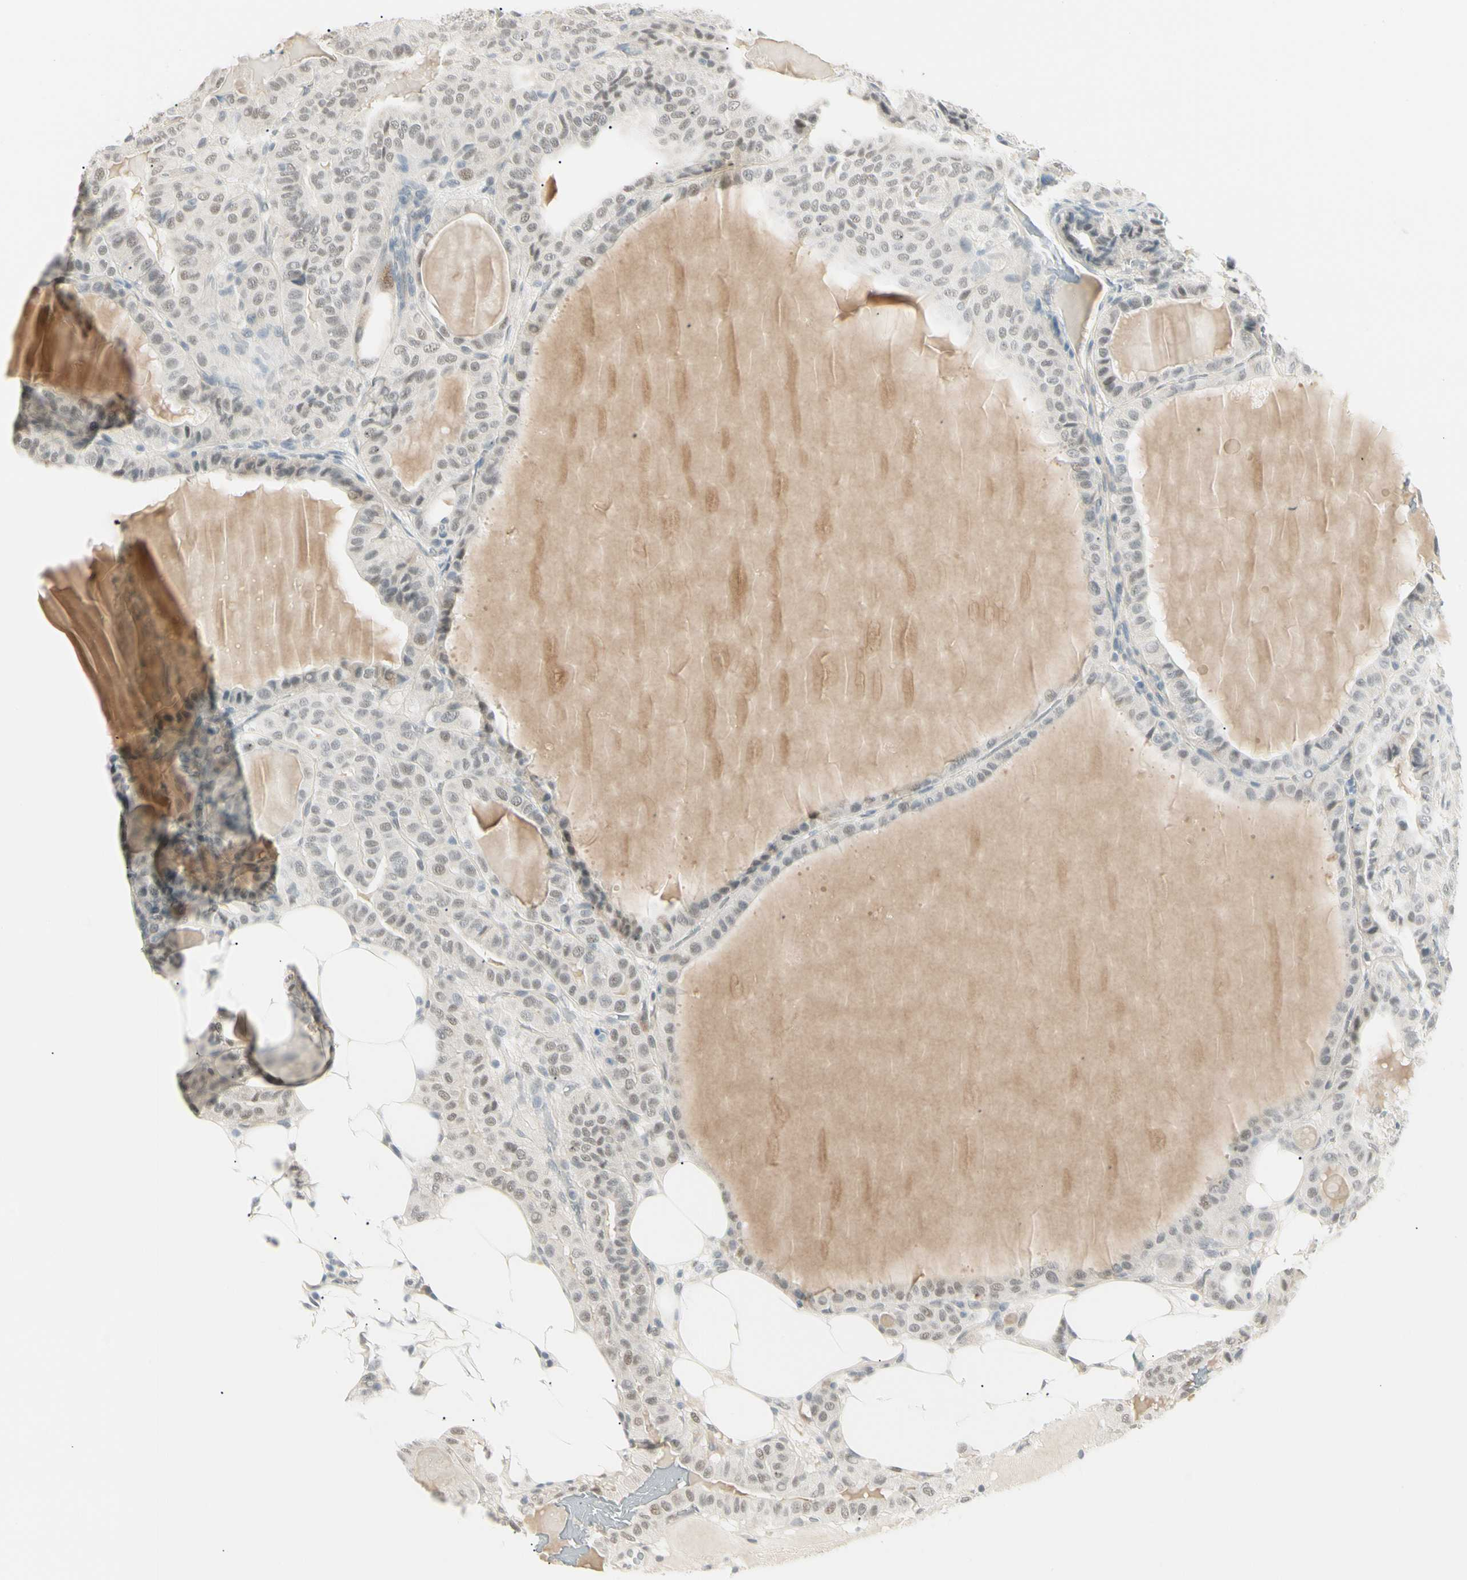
{"staining": {"intensity": "weak", "quantity": "25%-75%", "location": "nuclear"}, "tissue": "thyroid cancer", "cell_type": "Tumor cells", "image_type": "cancer", "snomed": [{"axis": "morphology", "description": "Papillary adenocarcinoma, NOS"}, {"axis": "topography", "description": "Thyroid gland"}], "caption": "Human thyroid cancer (papillary adenocarcinoma) stained with a protein marker demonstrates weak staining in tumor cells.", "gene": "ASPN", "patient": {"sex": "male", "age": 77}}